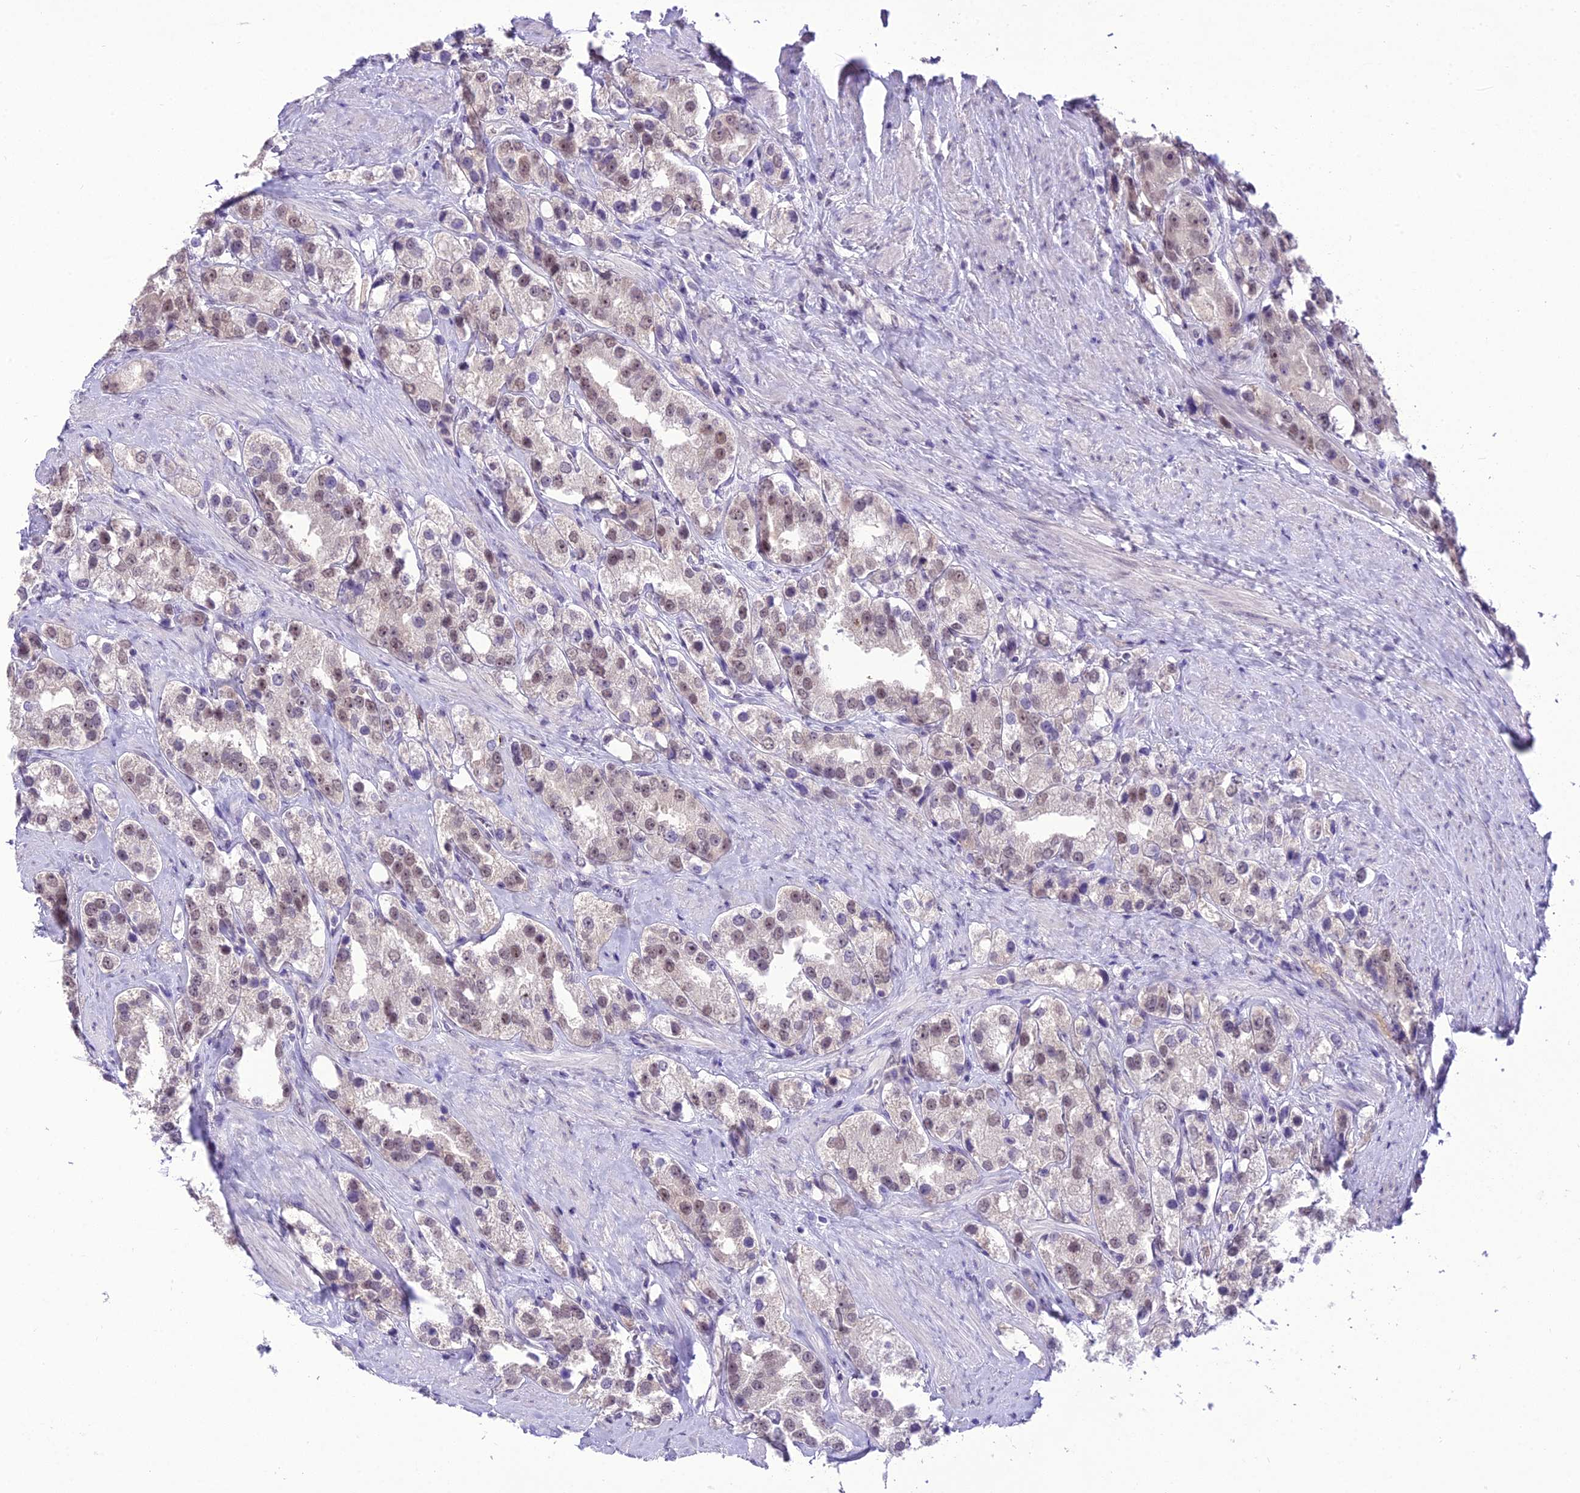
{"staining": {"intensity": "weak", "quantity": ">75%", "location": "nuclear"}, "tissue": "prostate cancer", "cell_type": "Tumor cells", "image_type": "cancer", "snomed": [{"axis": "morphology", "description": "Adenocarcinoma, NOS"}, {"axis": "topography", "description": "Prostate"}], "caption": "Prostate adenocarcinoma tissue reveals weak nuclear expression in about >75% of tumor cells, visualized by immunohistochemistry.", "gene": "SH3RF3", "patient": {"sex": "male", "age": 79}}